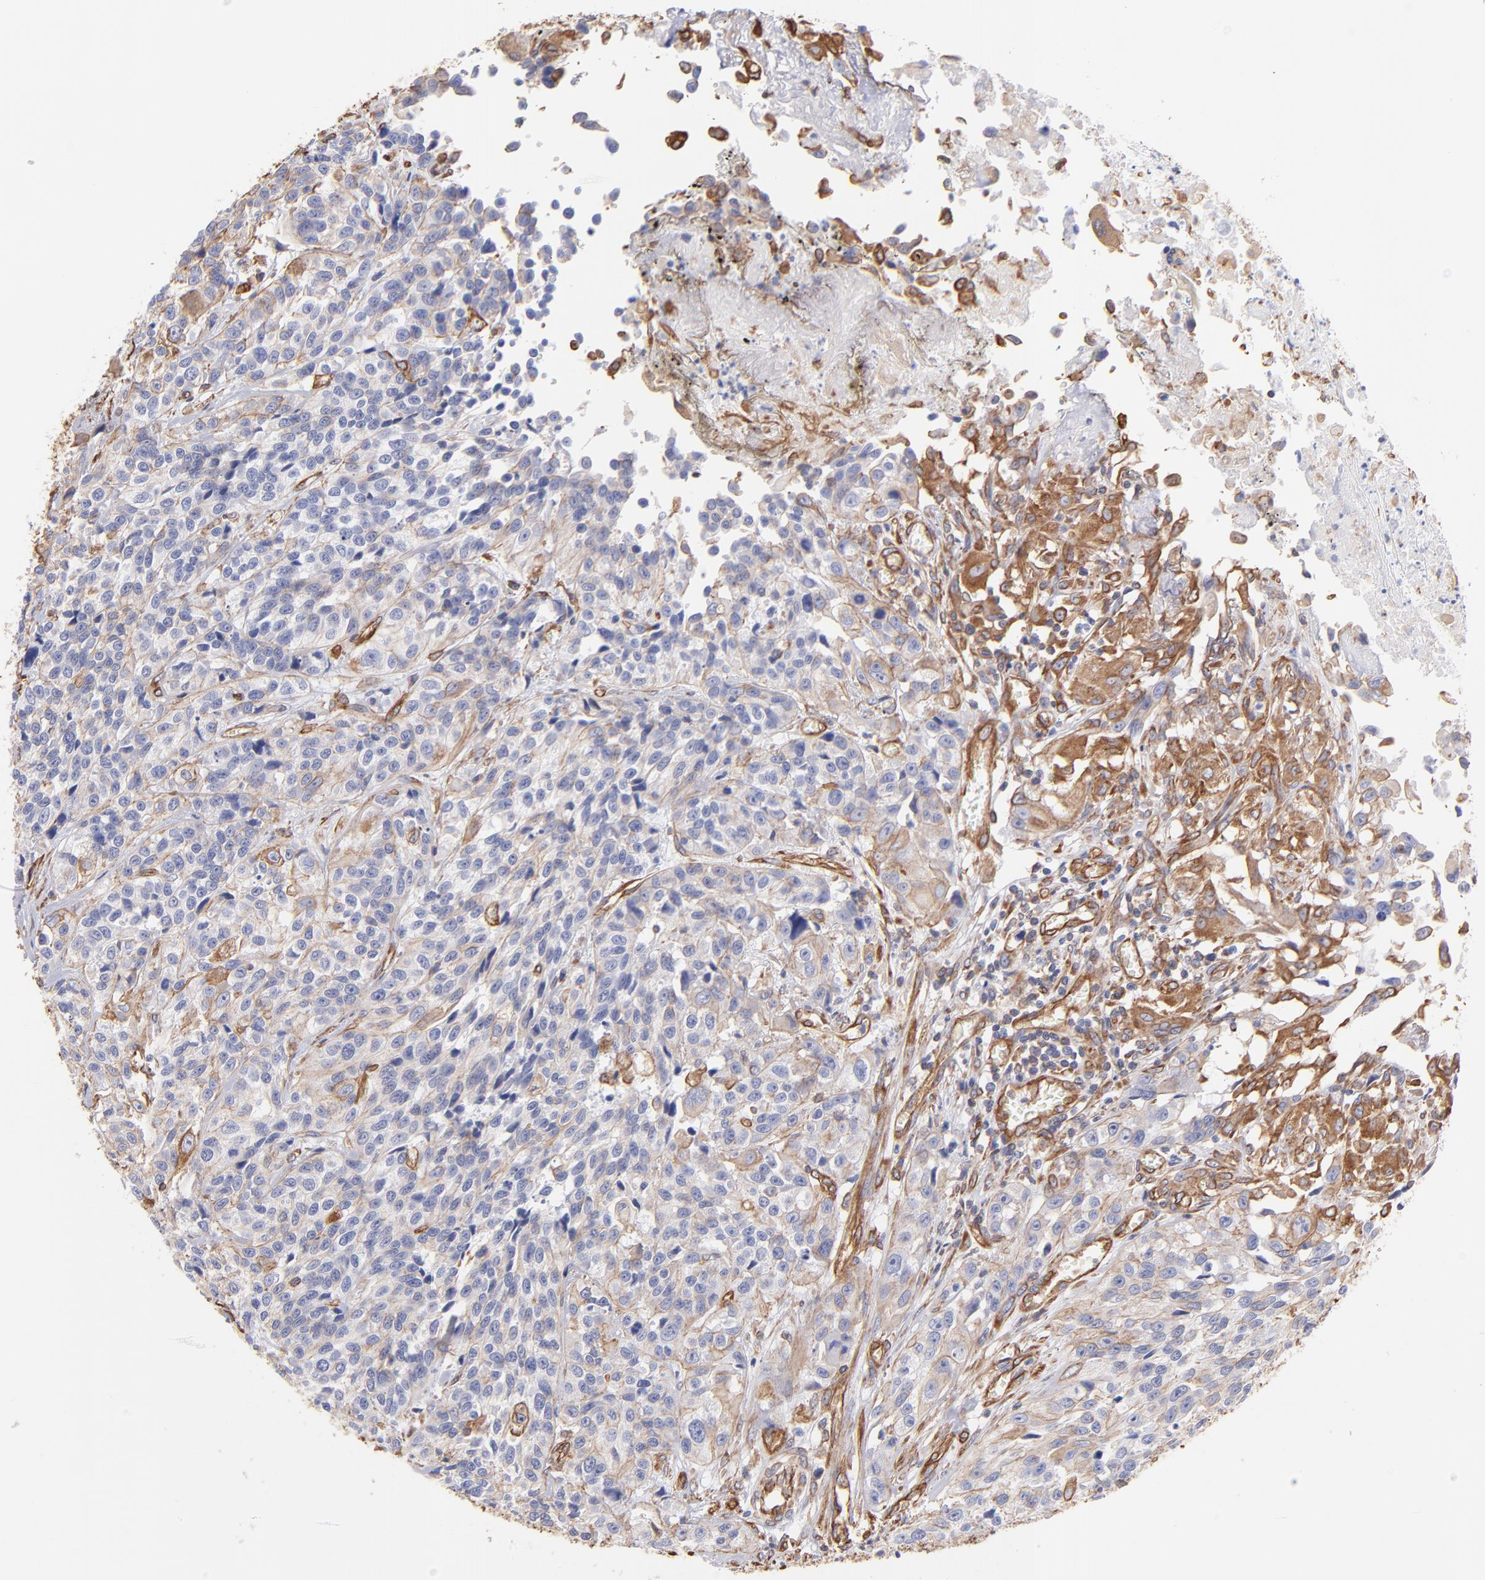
{"staining": {"intensity": "weak", "quantity": ">75%", "location": "cytoplasmic/membranous"}, "tissue": "urothelial cancer", "cell_type": "Tumor cells", "image_type": "cancer", "snomed": [{"axis": "morphology", "description": "Urothelial carcinoma, High grade"}, {"axis": "topography", "description": "Urinary bladder"}], "caption": "A brown stain labels weak cytoplasmic/membranous positivity of a protein in high-grade urothelial carcinoma tumor cells.", "gene": "PLEC", "patient": {"sex": "female", "age": 81}}